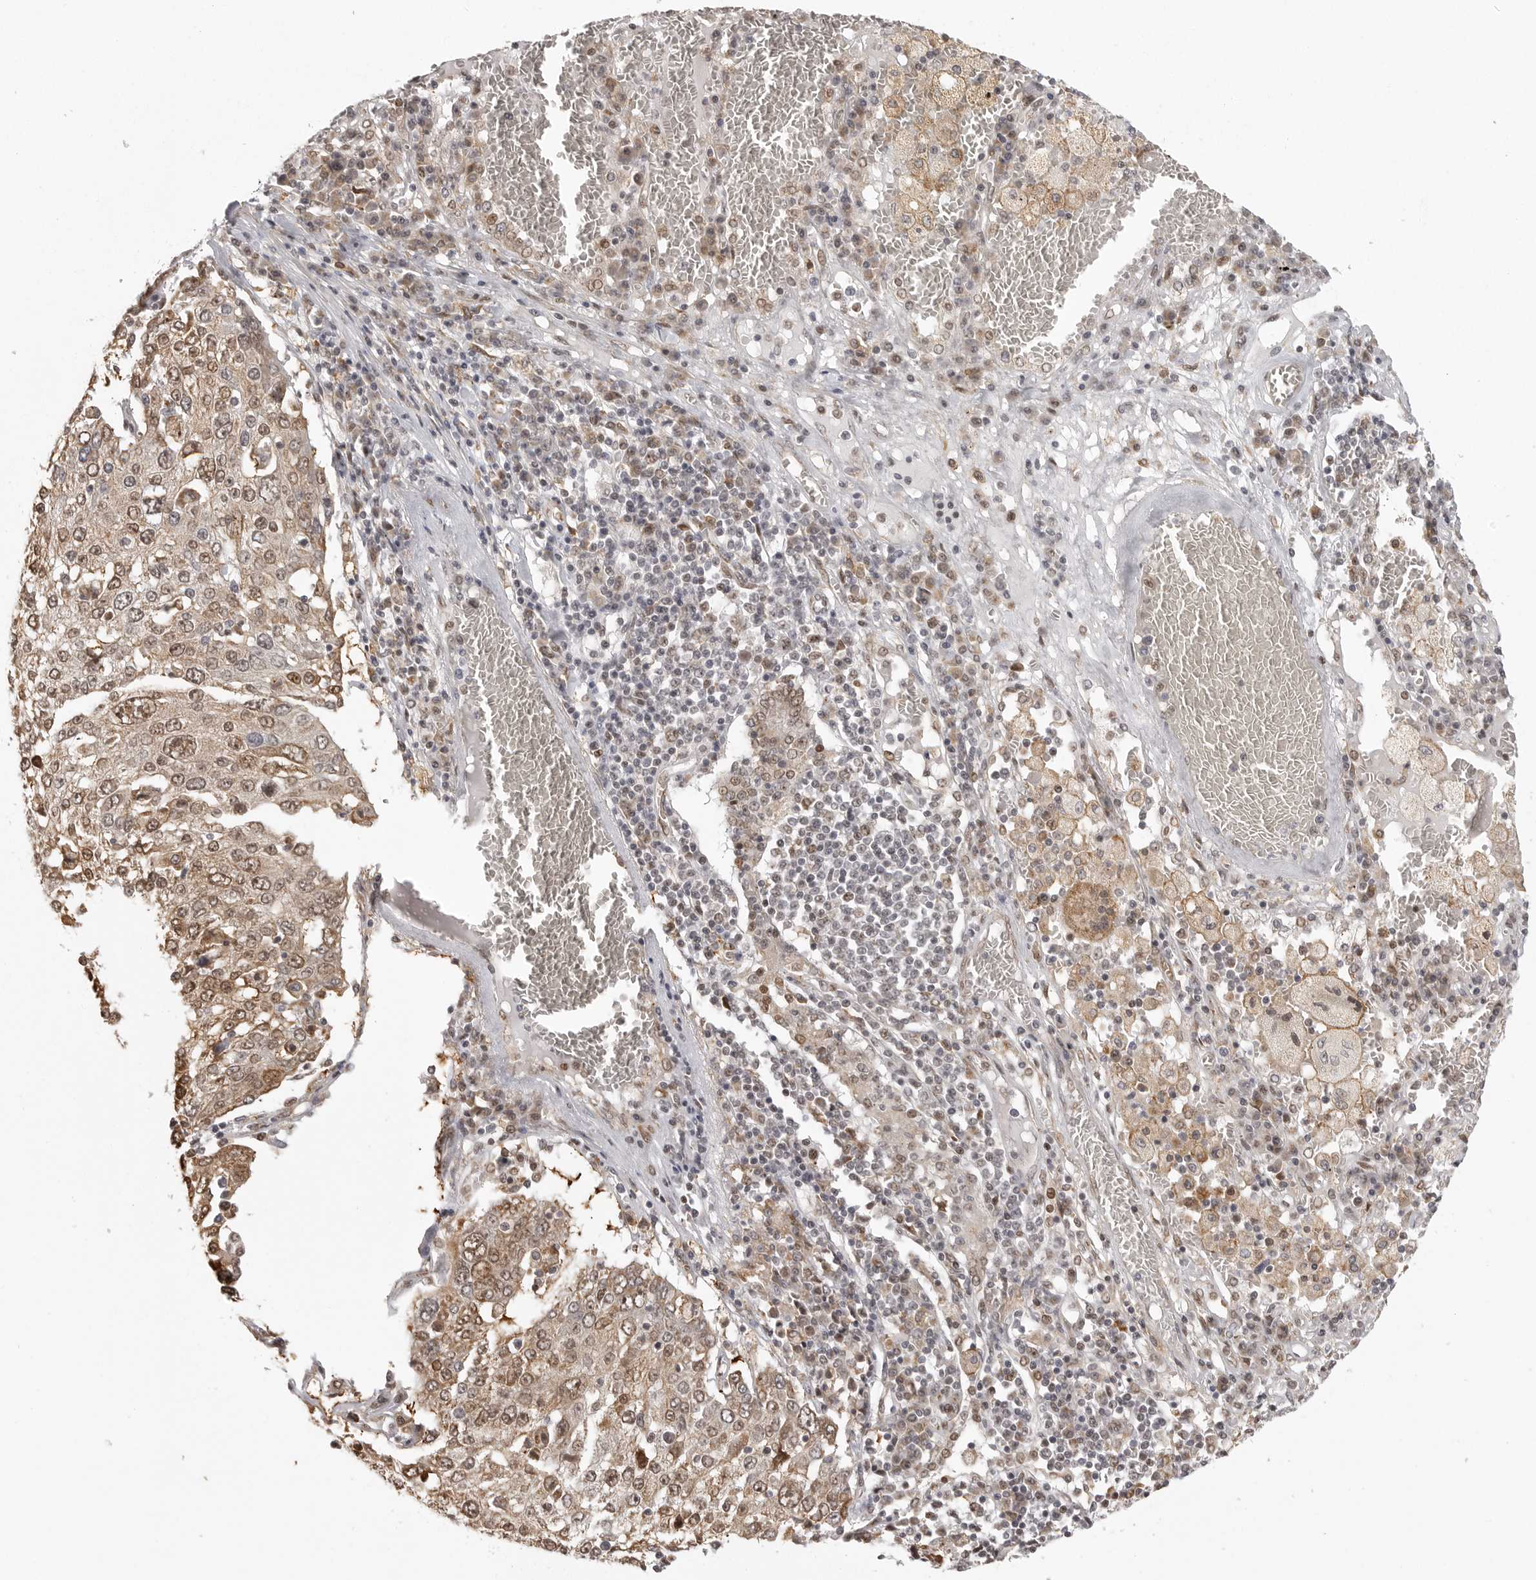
{"staining": {"intensity": "moderate", "quantity": ">75%", "location": "nuclear"}, "tissue": "lung cancer", "cell_type": "Tumor cells", "image_type": "cancer", "snomed": [{"axis": "morphology", "description": "Squamous cell carcinoma, NOS"}, {"axis": "topography", "description": "Lung"}], "caption": "A photomicrograph showing moderate nuclear expression in about >75% of tumor cells in squamous cell carcinoma (lung), as visualized by brown immunohistochemical staining.", "gene": "ISG20L2", "patient": {"sex": "male", "age": 65}}